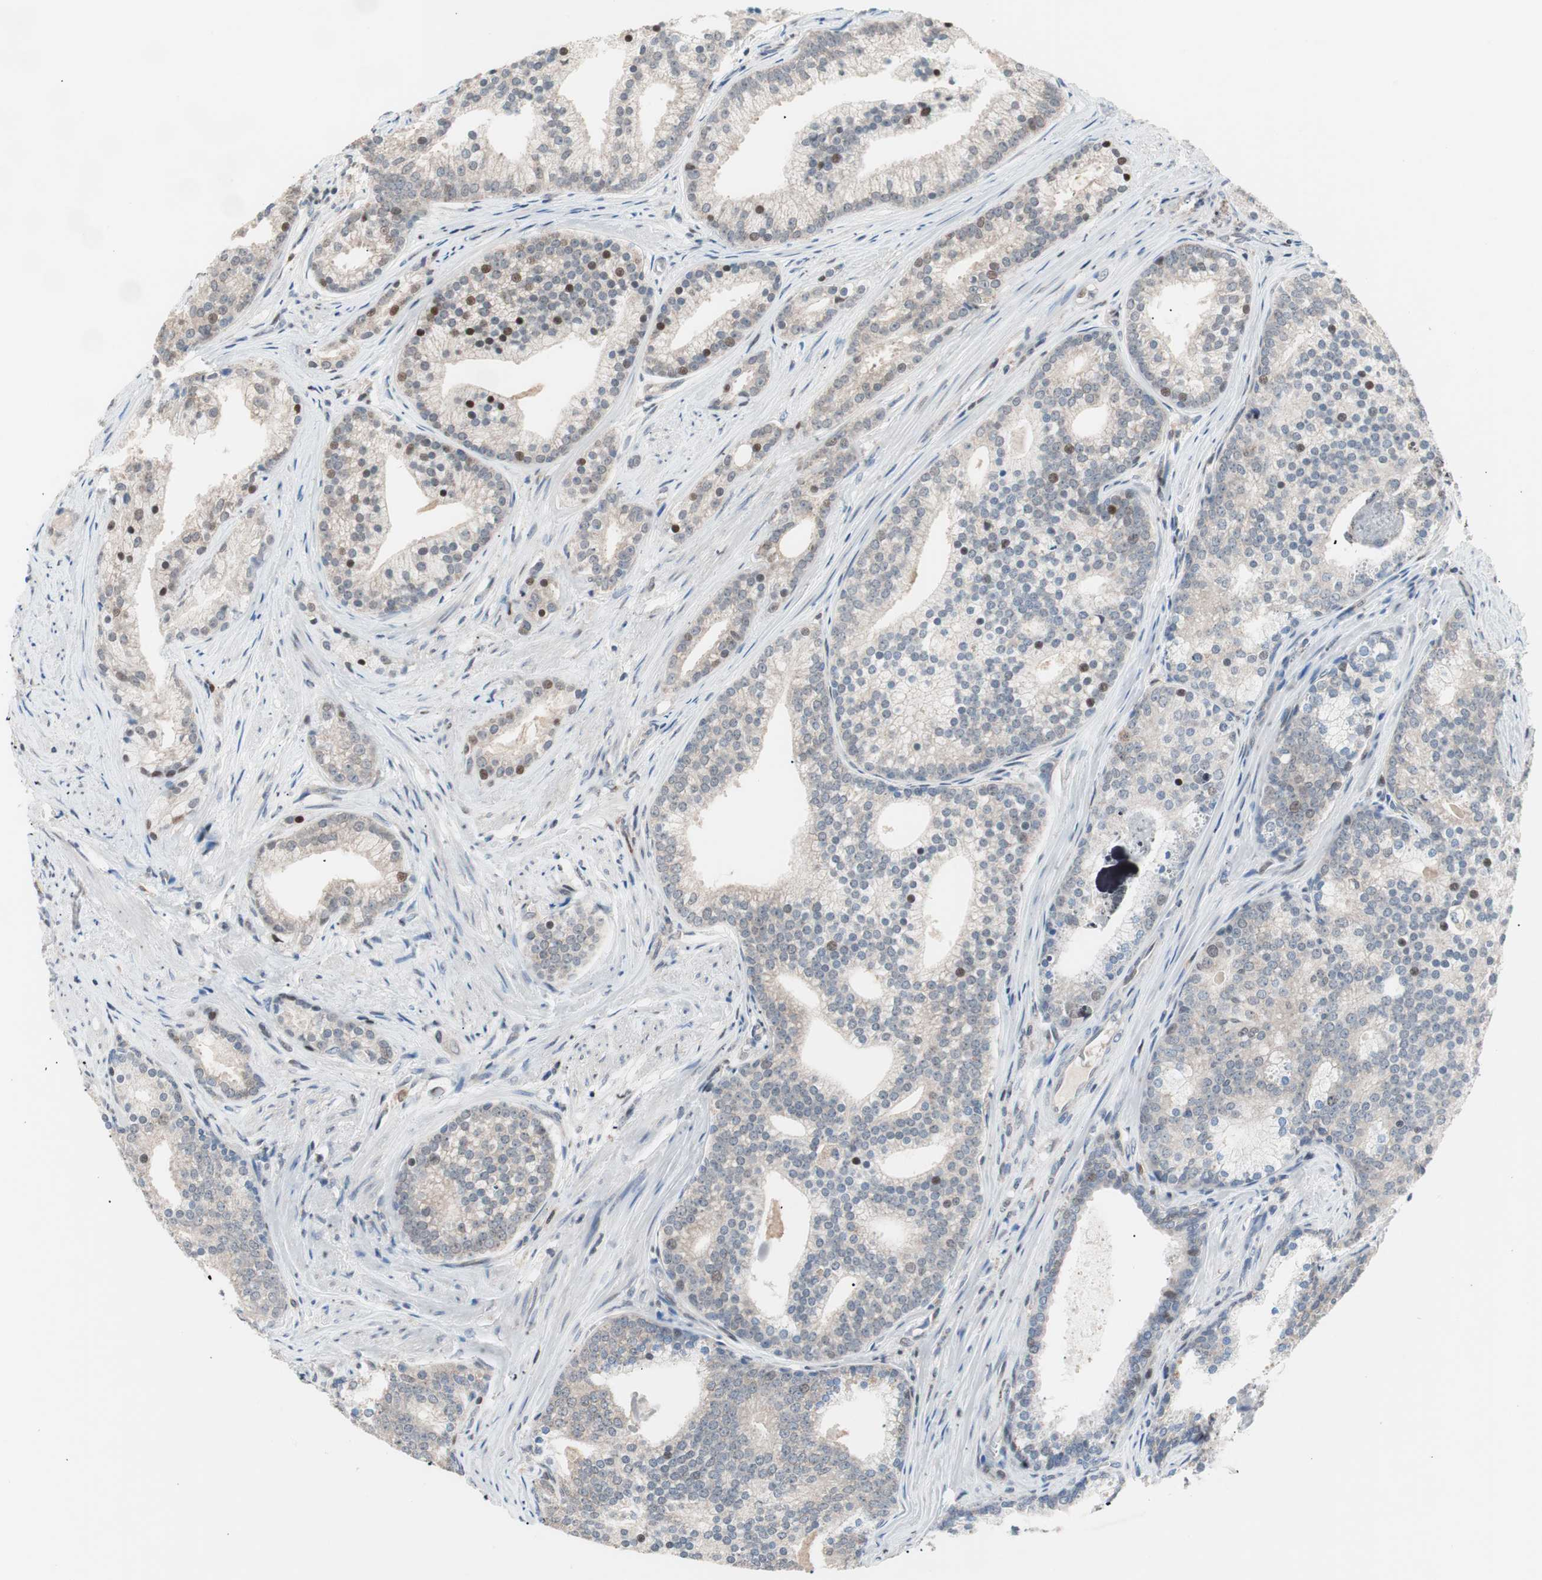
{"staining": {"intensity": "negative", "quantity": "none", "location": "none"}, "tissue": "prostate cancer", "cell_type": "Tumor cells", "image_type": "cancer", "snomed": [{"axis": "morphology", "description": "Adenocarcinoma, Low grade"}, {"axis": "topography", "description": "Prostate"}], "caption": "IHC photomicrograph of neoplastic tissue: adenocarcinoma (low-grade) (prostate) stained with DAB shows no significant protein positivity in tumor cells. (DAB (3,3'-diaminobenzidine) IHC, high magnification).", "gene": "POLH", "patient": {"sex": "male", "age": 71}}